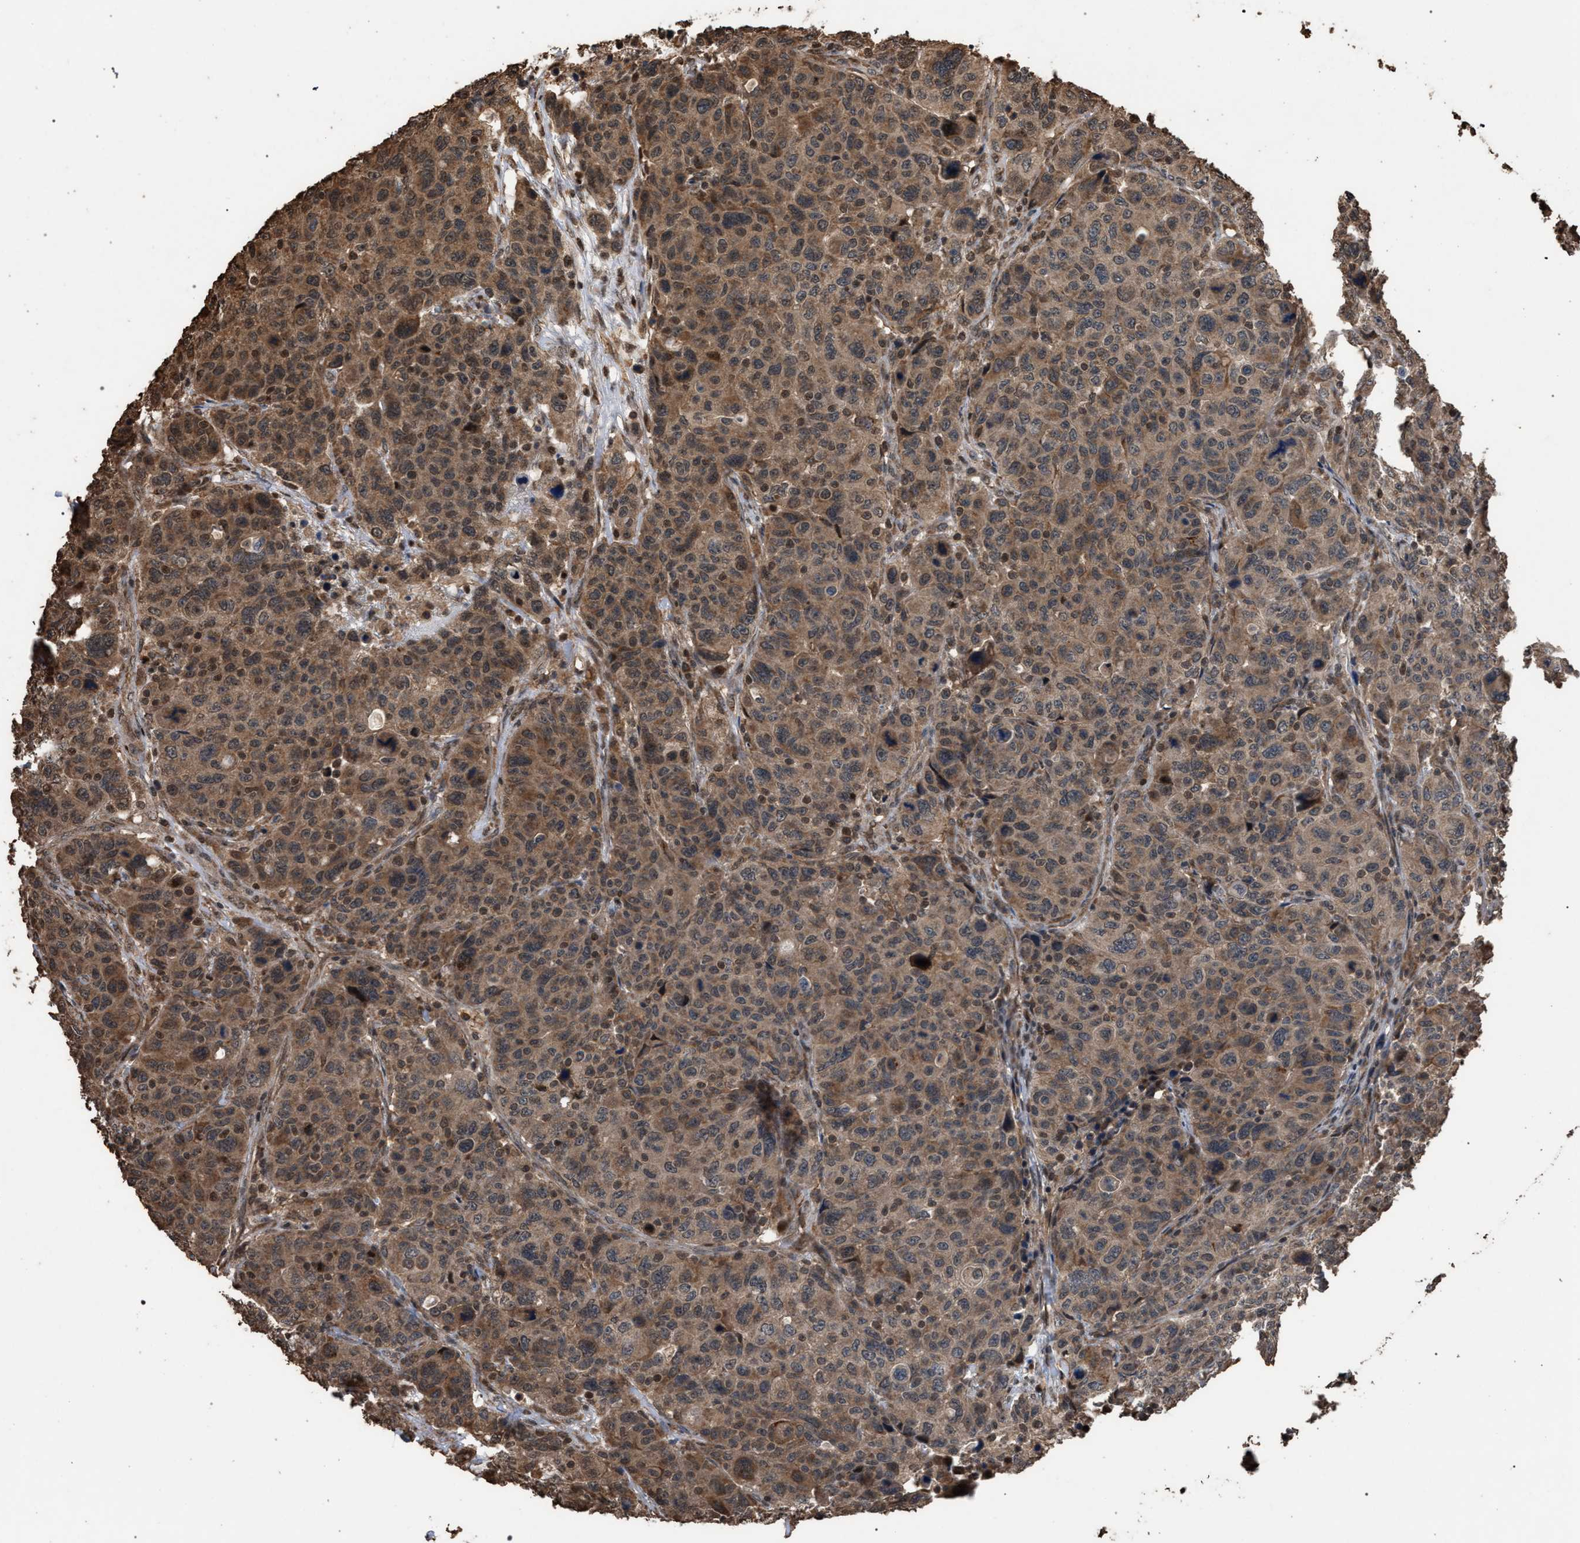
{"staining": {"intensity": "moderate", "quantity": ">75%", "location": "cytoplasmic/membranous"}, "tissue": "breast cancer", "cell_type": "Tumor cells", "image_type": "cancer", "snomed": [{"axis": "morphology", "description": "Duct carcinoma"}, {"axis": "topography", "description": "Breast"}], "caption": "Immunohistochemistry (IHC) image of human breast cancer (invasive ductal carcinoma) stained for a protein (brown), which displays medium levels of moderate cytoplasmic/membranous positivity in about >75% of tumor cells.", "gene": "NAA35", "patient": {"sex": "female", "age": 37}}